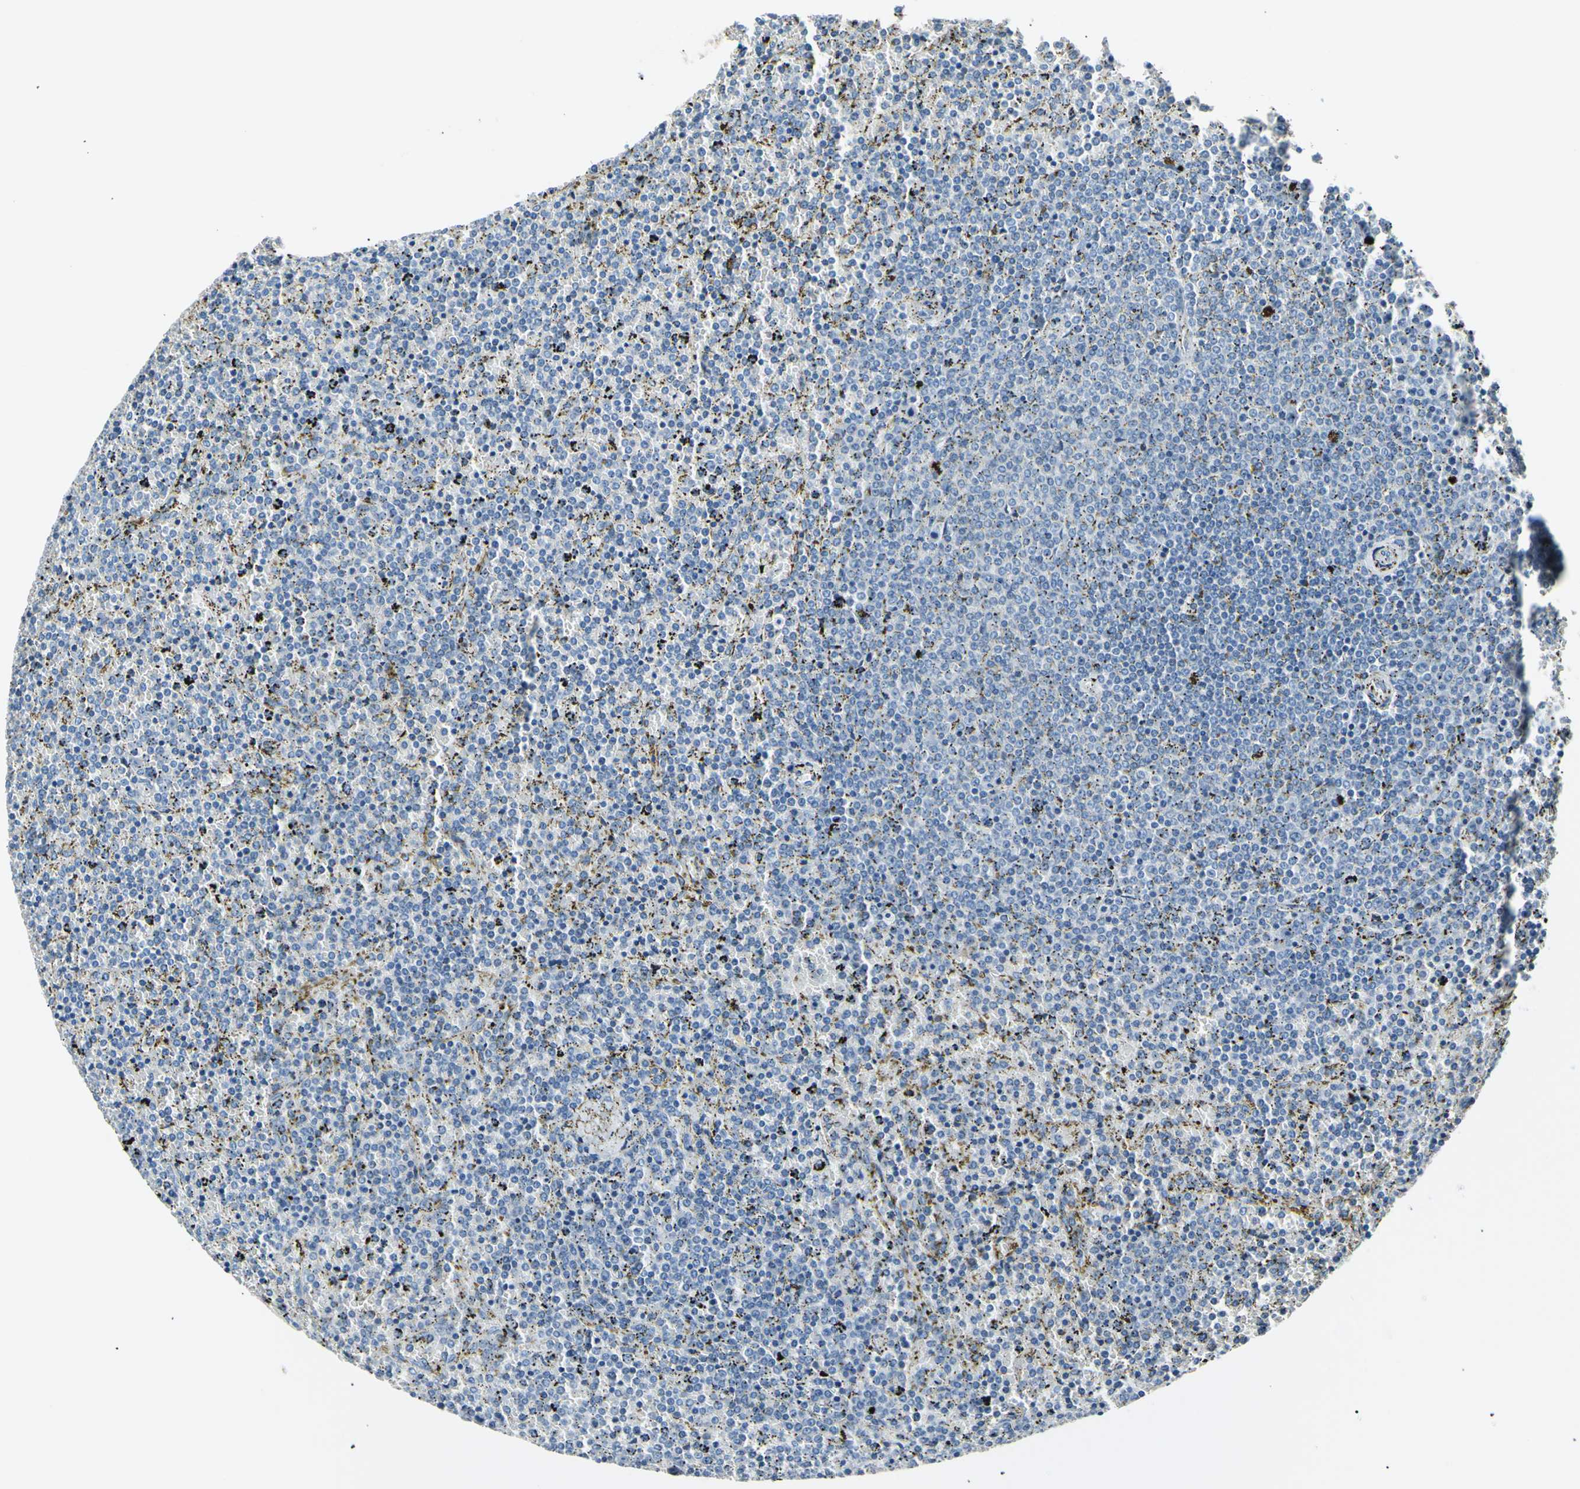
{"staining": {"intensity": "negative", "quantity": "none", "location": "none"}, "tissue": "lymphoma", "cell_type": "Tumor cells", "image_type": "cancer", "snomed": [{"axis": "morphology", "description": "Malignant lymphoma, non-Hodgkin's type, Low grade"}, {"axis": "topography", "description": "Spleen"}], "caption": "Tumor cells are negative for brown protein staining in low-grade malignant lymphoma, non-Hodgkin's type.", "gene": "LDLR", "patient": {"sex": "female", "age": 77}}